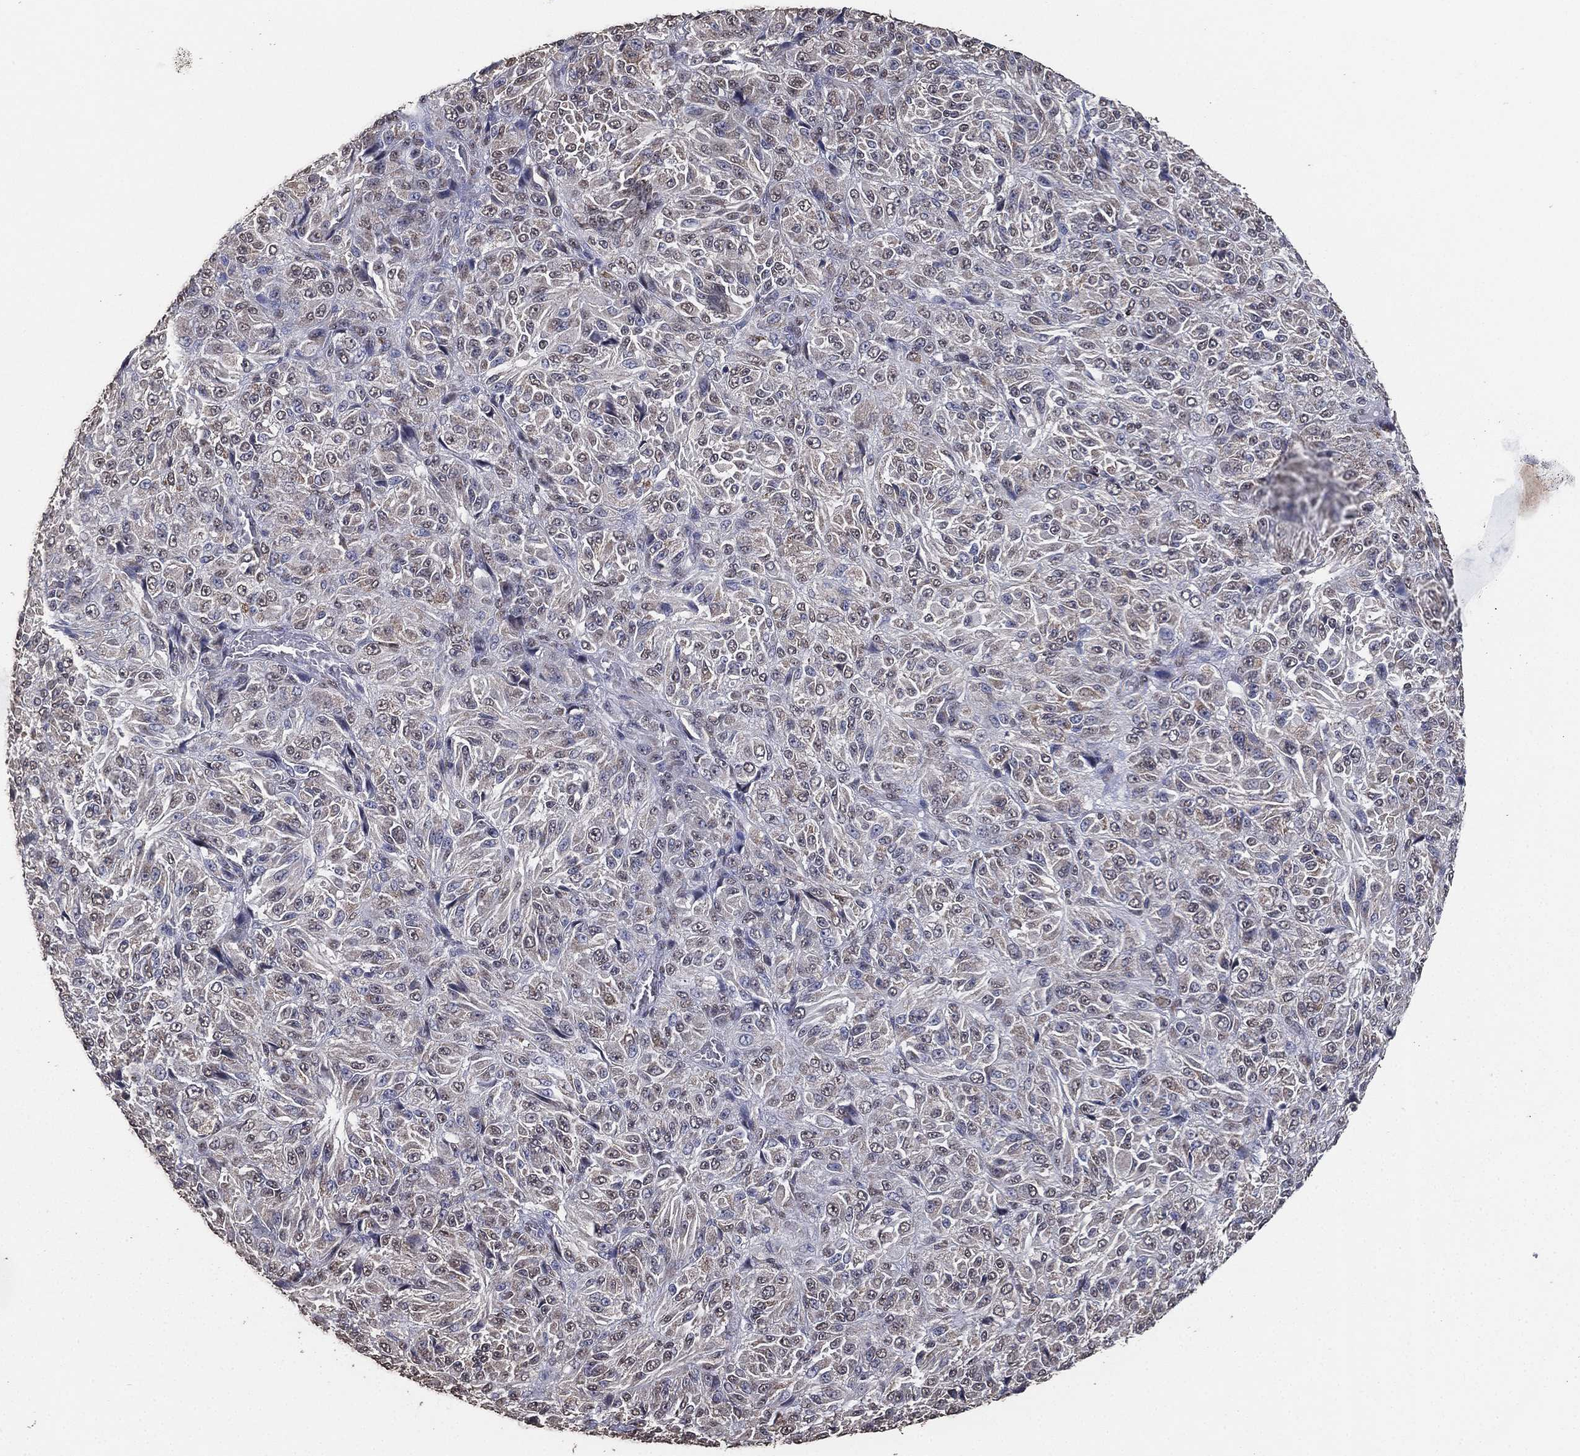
{"staining": {"intensity": "negative", "quantity": "none", "location": "none"}, "tissue": "melanoma", "cell_type": "Tumor cells", "image_type": "cancer", "snomed": [{"axis": "morphology", "description": "Malignant melanoma, Metastatic site"}, {"axis": "topography", "description": "Brain"}], "caption": "Photomicrograph shows no protein positivity in tumor cells of malignant melanoma (metastatic site) tissue.", "gene": "ALDH7A1", "patient": {"sex": "female", "age": 56}}